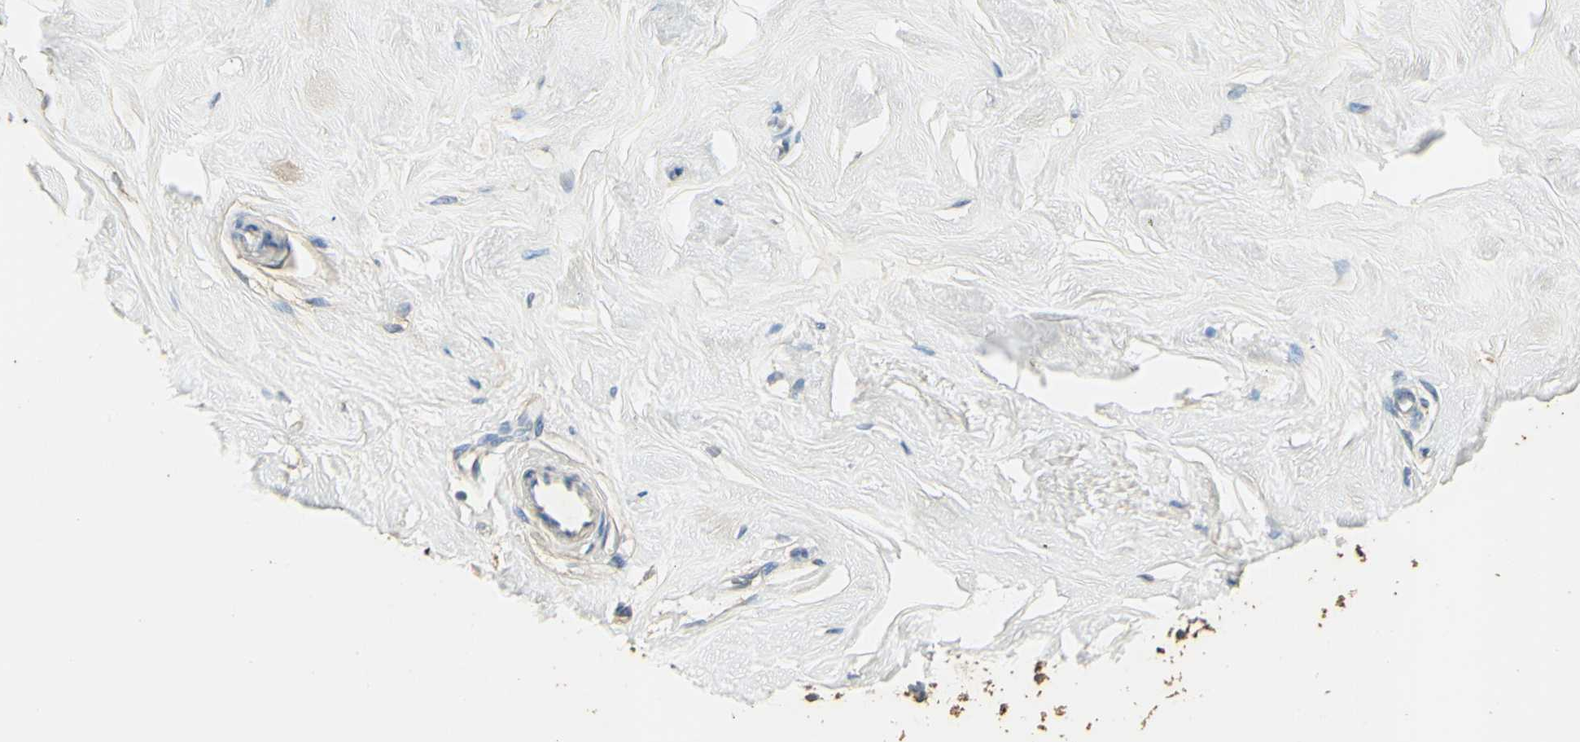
{"staining": {"intensity": "negative", "quantity": "none", "location": "none"}, "tissue": "breast", "cell_type": "Adipocytes", "image_type": "normal", "snomed": [{"axis": "morphology", "description": "Normal tissue, NOS"}, {"axis": "topography", "description": "Breast"}], "caption": "Normal breast was stained to show a protein in brown. There is no significant staining in adipocytes. (DAB immunohistochemistry (IHC), high magnification).", "gene": "ARHGEF17", "patient": {"sex": "female", "age": 23}}